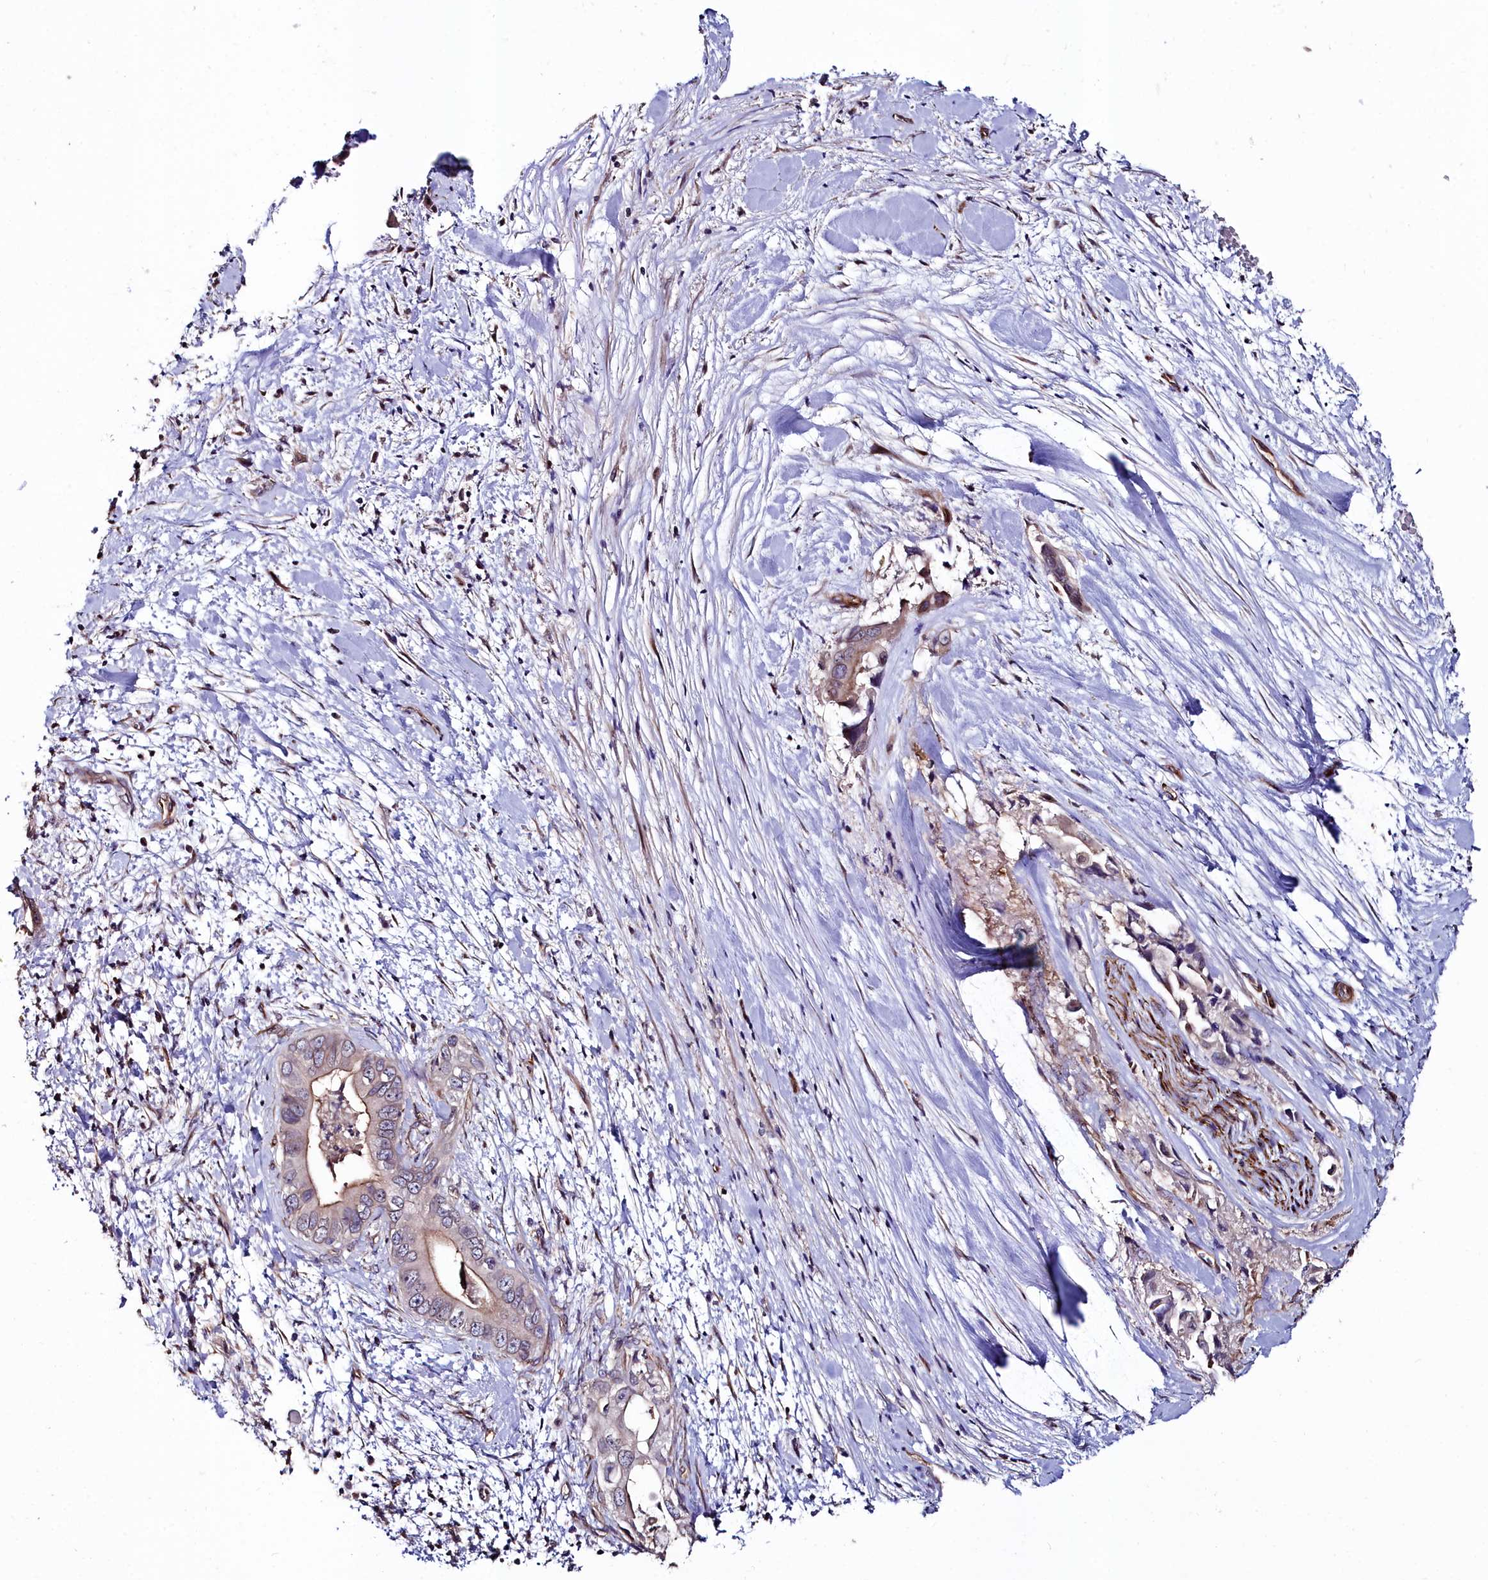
{"staining": {"intensity": "moderate", "quantity": "<25%", "location": "cytoplasmic/membranous"}, "tissue": "pancreatic cancer", "cell_type": "Tumor cells", "image_type": "cancer", "snomed": [{"axis": "morphology", "description": "Adenocarcinoma, NOS"}, {"axis": "topography", "description": "Pancreas"}], "caption": "A high-resolution micrograph shows immunohistochemistry (IHC) staining of pancreatic cancer, which reveals moderate cytoplasmic/membranous expression in about <25% of tumor cells. Nuclei are stained in blue.", "gene": "C4orf19", "patient": {"sex": "female", "age": 78}}